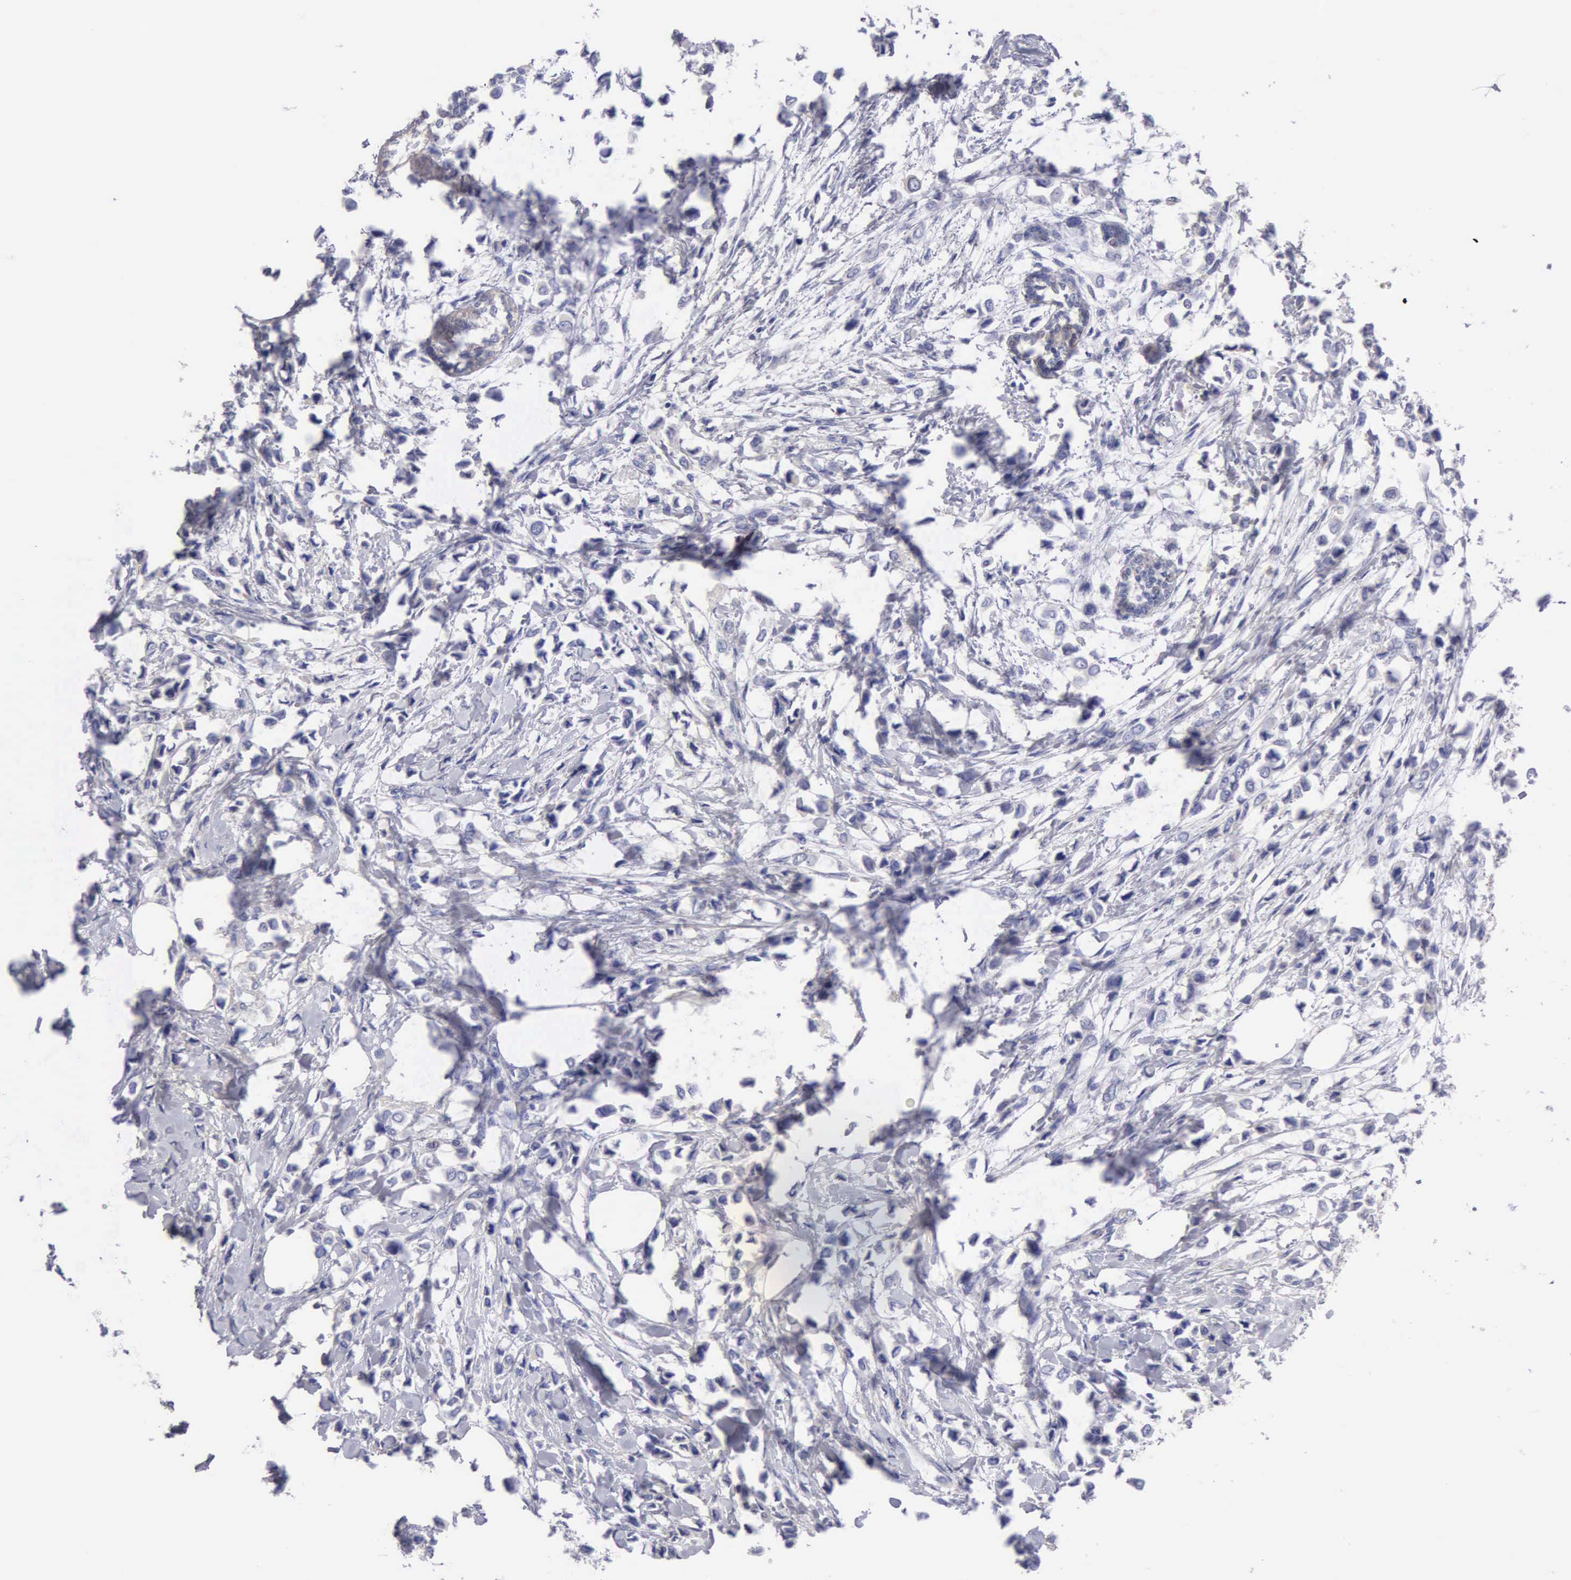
{"staining": {"intensity": "negative", "quantity": "none", "location": "none"}, "tissue": "breast cancer", "cell_type": "Tumor cells", "image_type": "cancer", "snomed": [{"axis": "morphology", "description": "Lobular carcinoma"}, {"axis": "topography", "description": "Breast"}], "caption": "Image shows no significant protein expression in tumor cells of lobular carcinoma (breast).", "gene": "APP", "patient": {"sex": "female", "age": 51}}